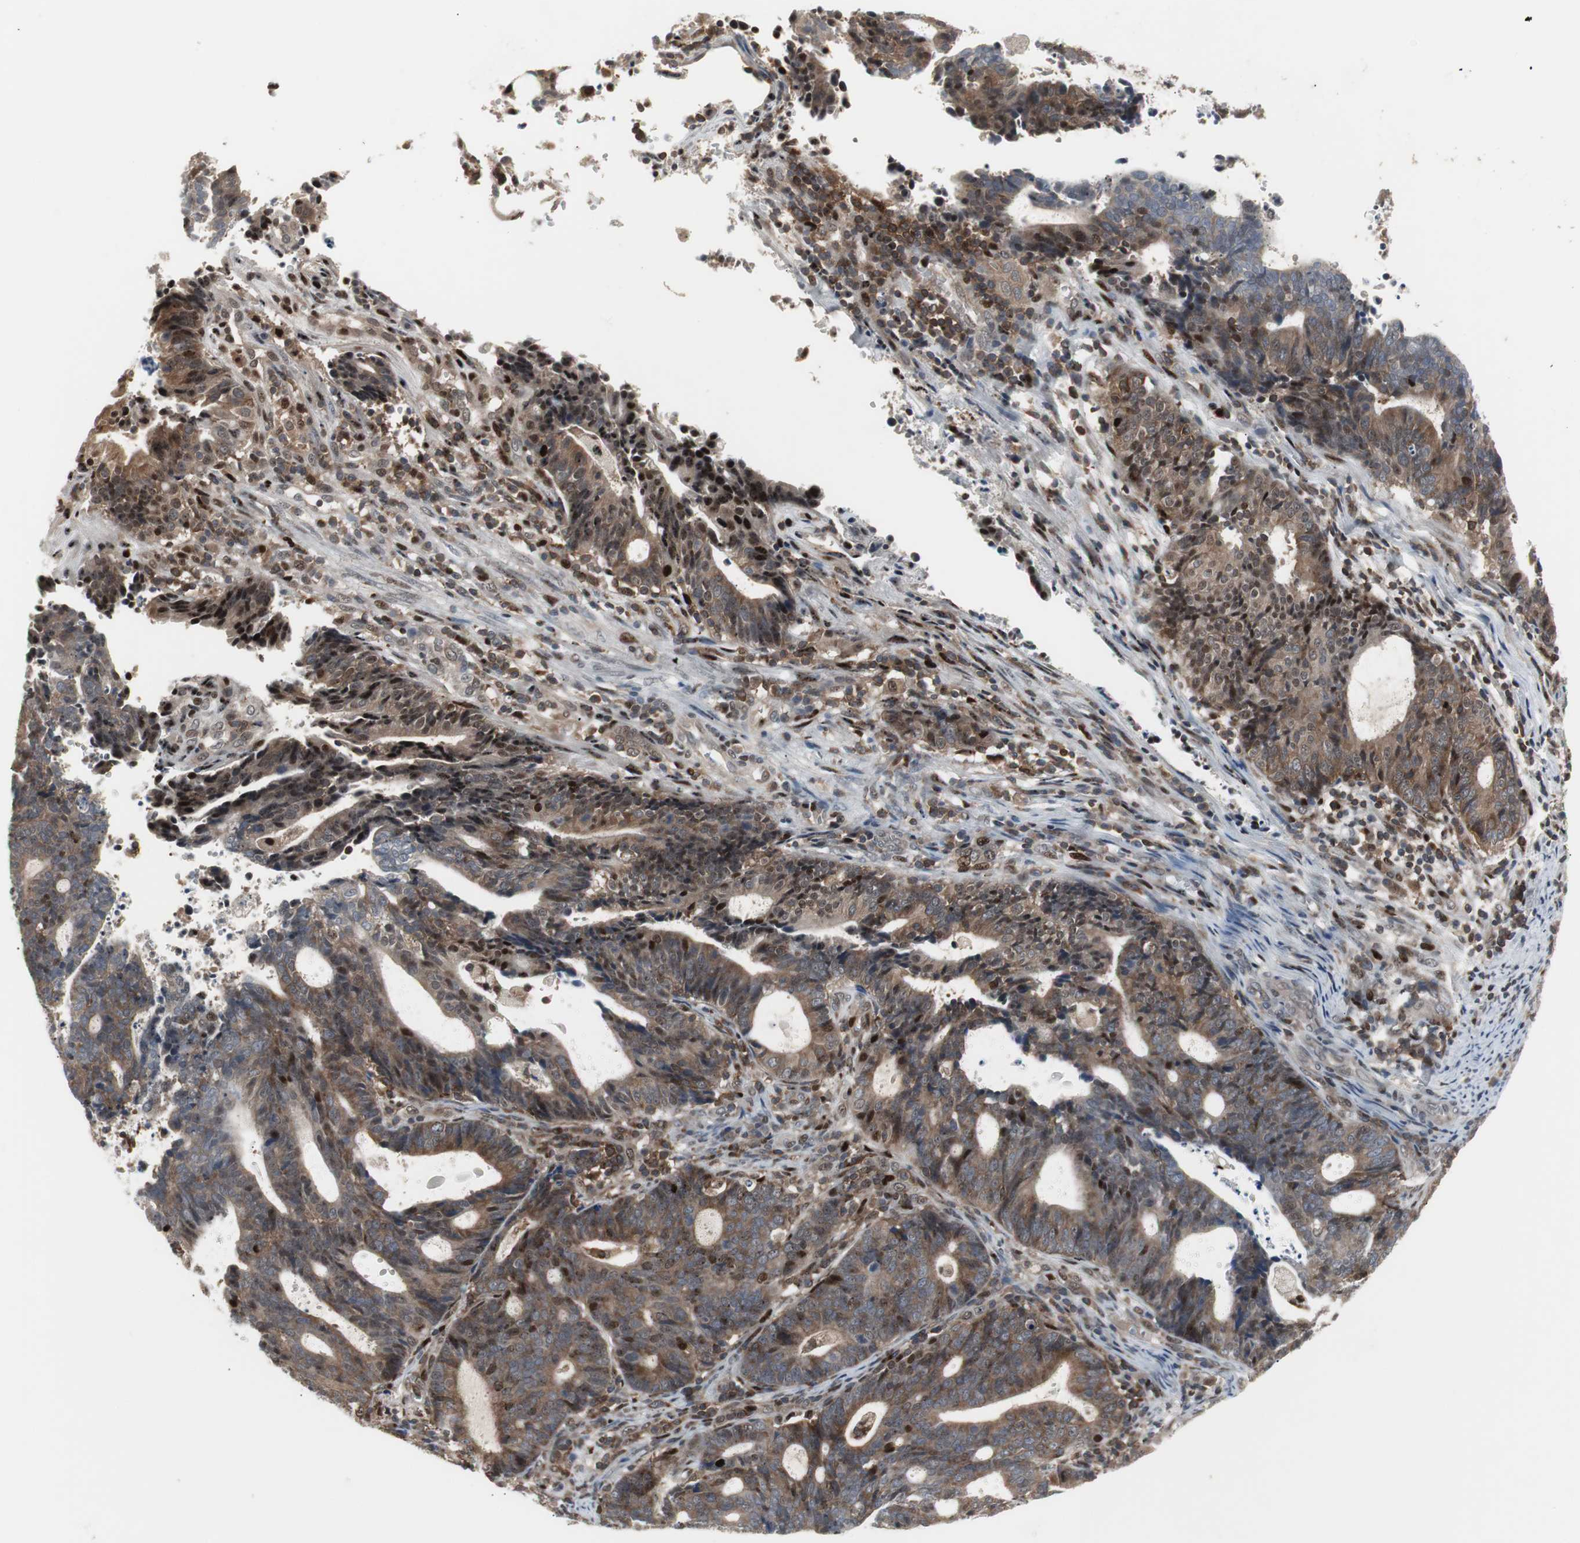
{"staining": {"intensity": "moderate", "quantity": ">75%", "location": "cytoplasmic/membranous,nuclear"}, "tissue": "endometrial cancer", "cell_type": "Tumor cells", "image_type": "cancer", "snomed": [{"axis": "morphology", "description": "Adenocarcinoma, NOS"}, {"axis": "topography", "description": "Uterus"}], "caption": "Endometrial adenocarcinoma stained for a protein (brown) demonstrates moderate cytoplasmic/membranous and nuclear positive expression in about >75% of tumor cells.", "gene": "GRK2", "patient": {"sex": "female", "age": 83}}